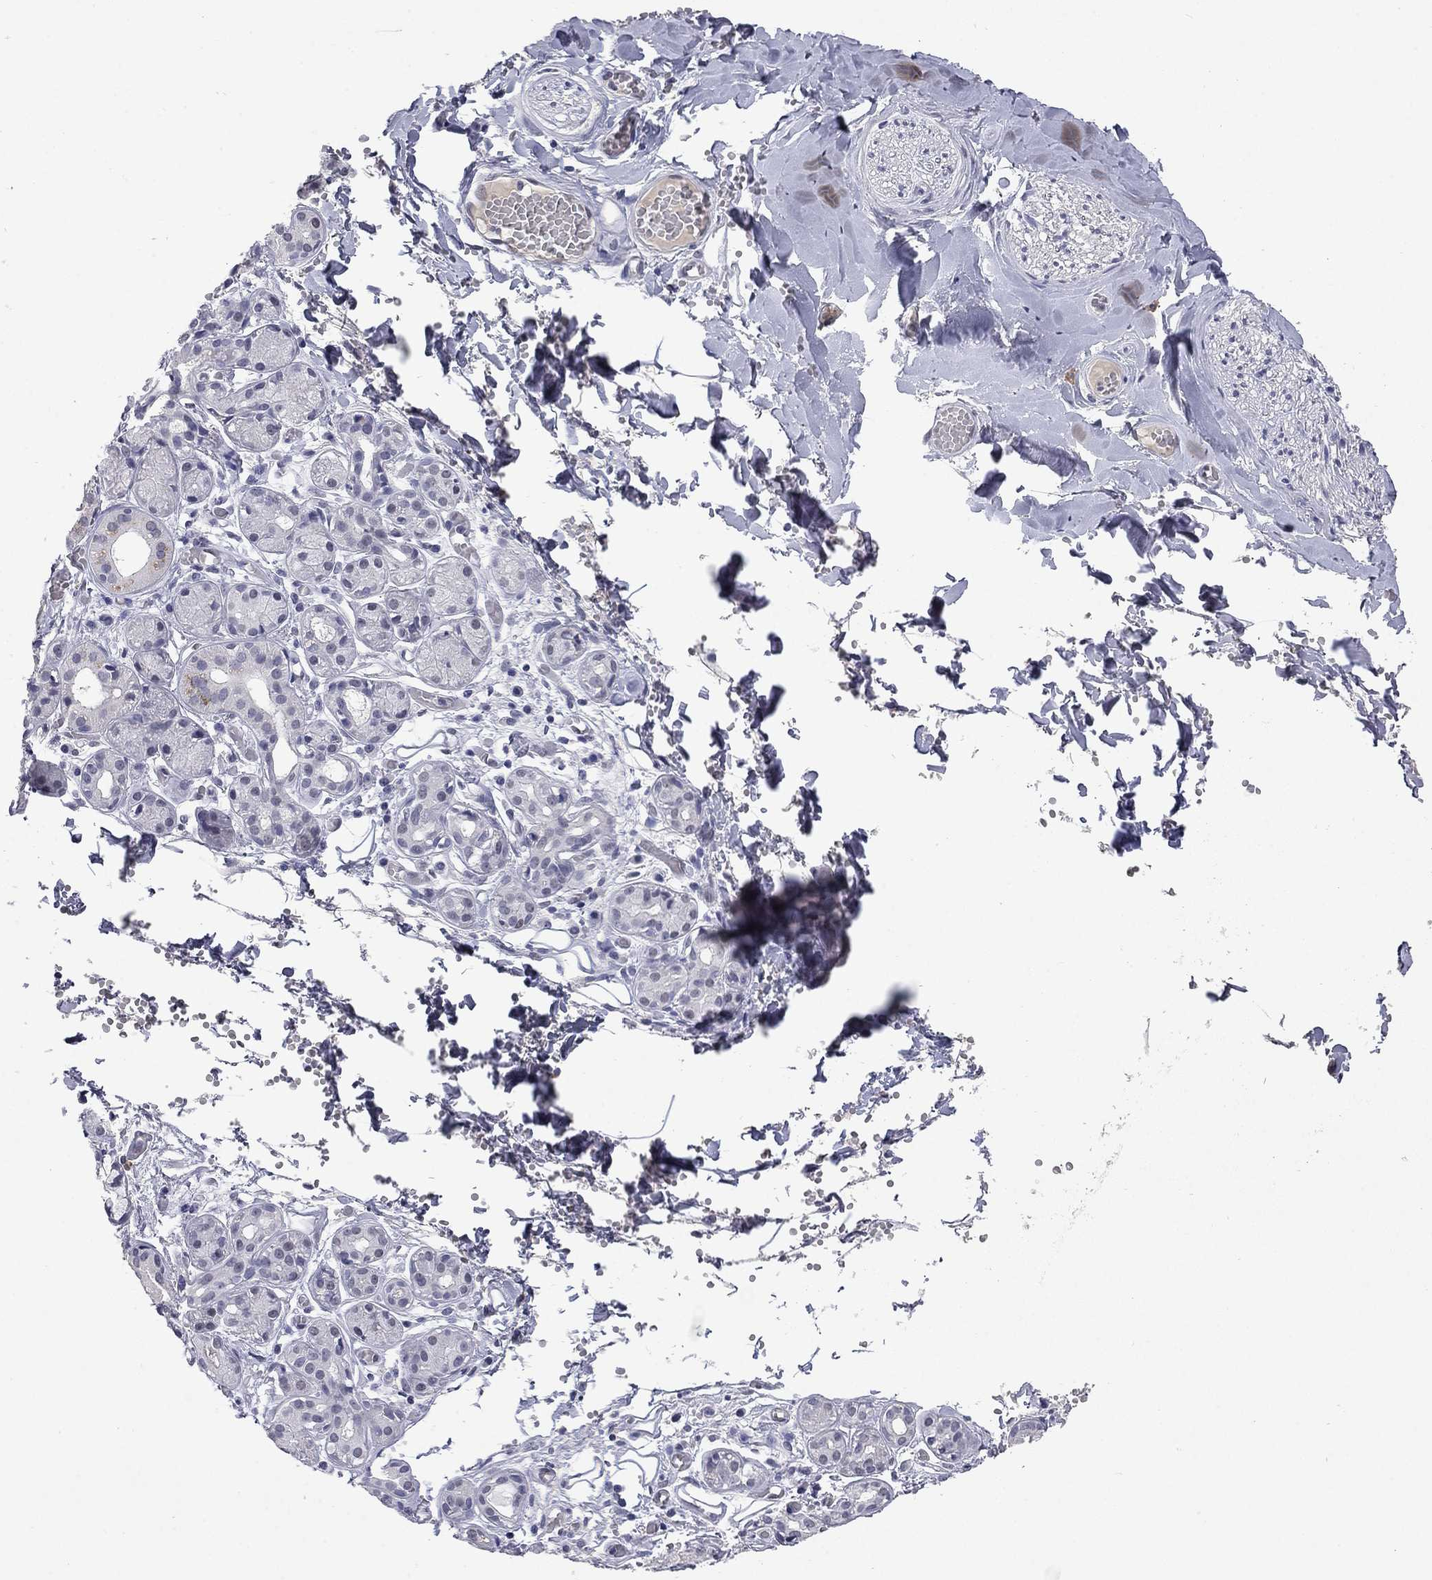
{"staining": {"intensity": "negative", "quantity": "none", "location": "none"}, "tissue": "salivary gland", "cell_type": "Glandular cells", "image_type": "normal", "snomed": [{"axis": "morphology", "description": "Normal tissue, NOS"}, {"axis": "topography", "description": "Salivary gland"}, {"axis": "topography", "description": "Peripheral nerve tissue"}], "caption": "This histopathology image is of benign salivary gland stained with IHC to label a protein in brown with the nuclei are counter-stained blue. There is no expression in glandular cells.", "gene": "SLC51A", "patient": {"sex": "male", "age": 71}}